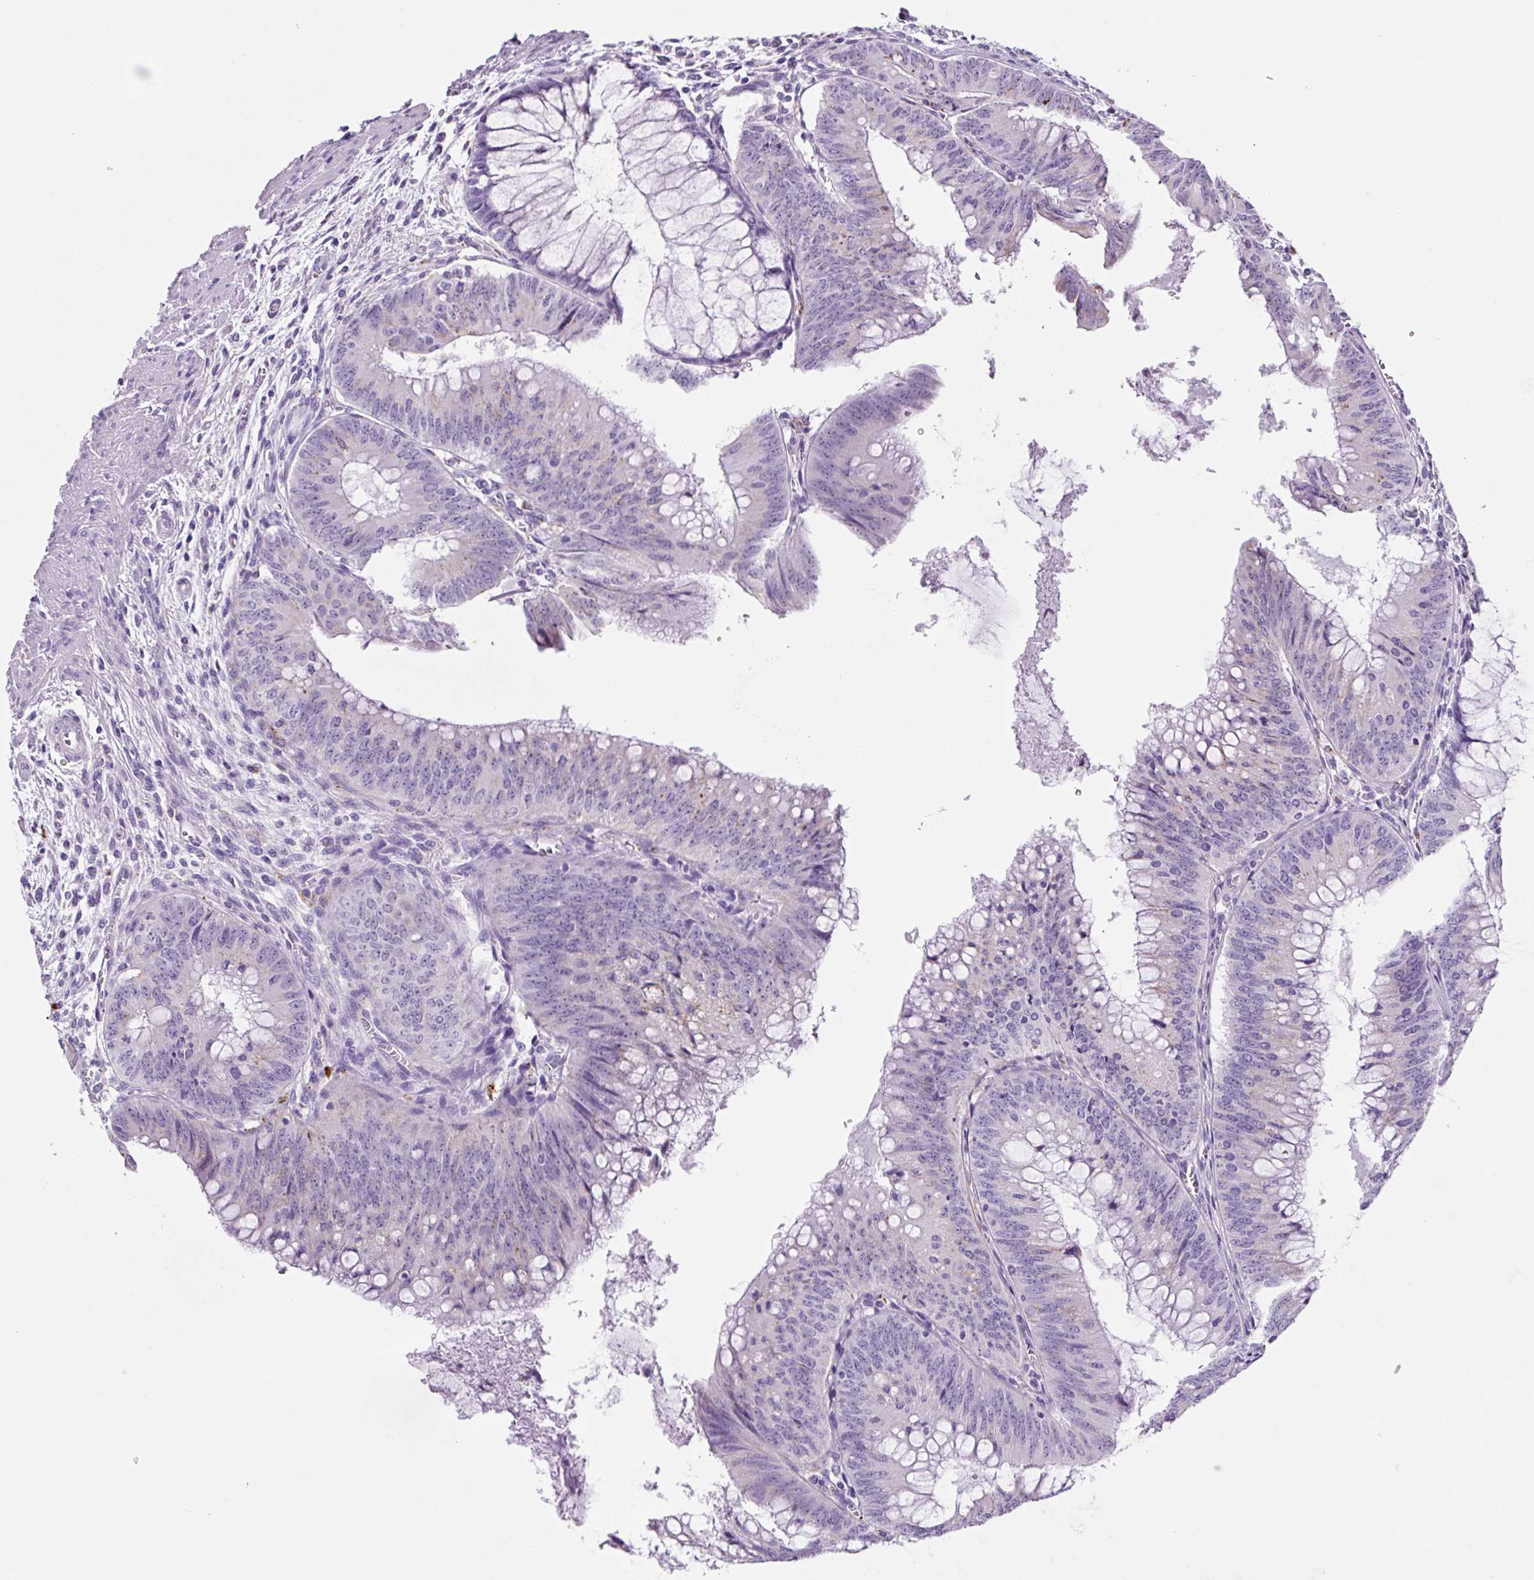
{"staining": {"intensity": "negative", "quantity": "none", "location": "none"}, "tissue": "colorectal cancer", "cell_type": "Tumor cells", "image_type": "cancer", "snomed": [{"axis": "morphology", "description": "Adenocarcinoma, NOS"}, {"axis": "topography", "description": "Rectum"}], "caption": "A high-resolution histopathology image shows immunohistochemistry staining of colorectal cancer (adenocarcinoma), which shows no significant staining in tumor cells.", "gene": "LCN10", "patient": {"sex": "female", "age": 72}}